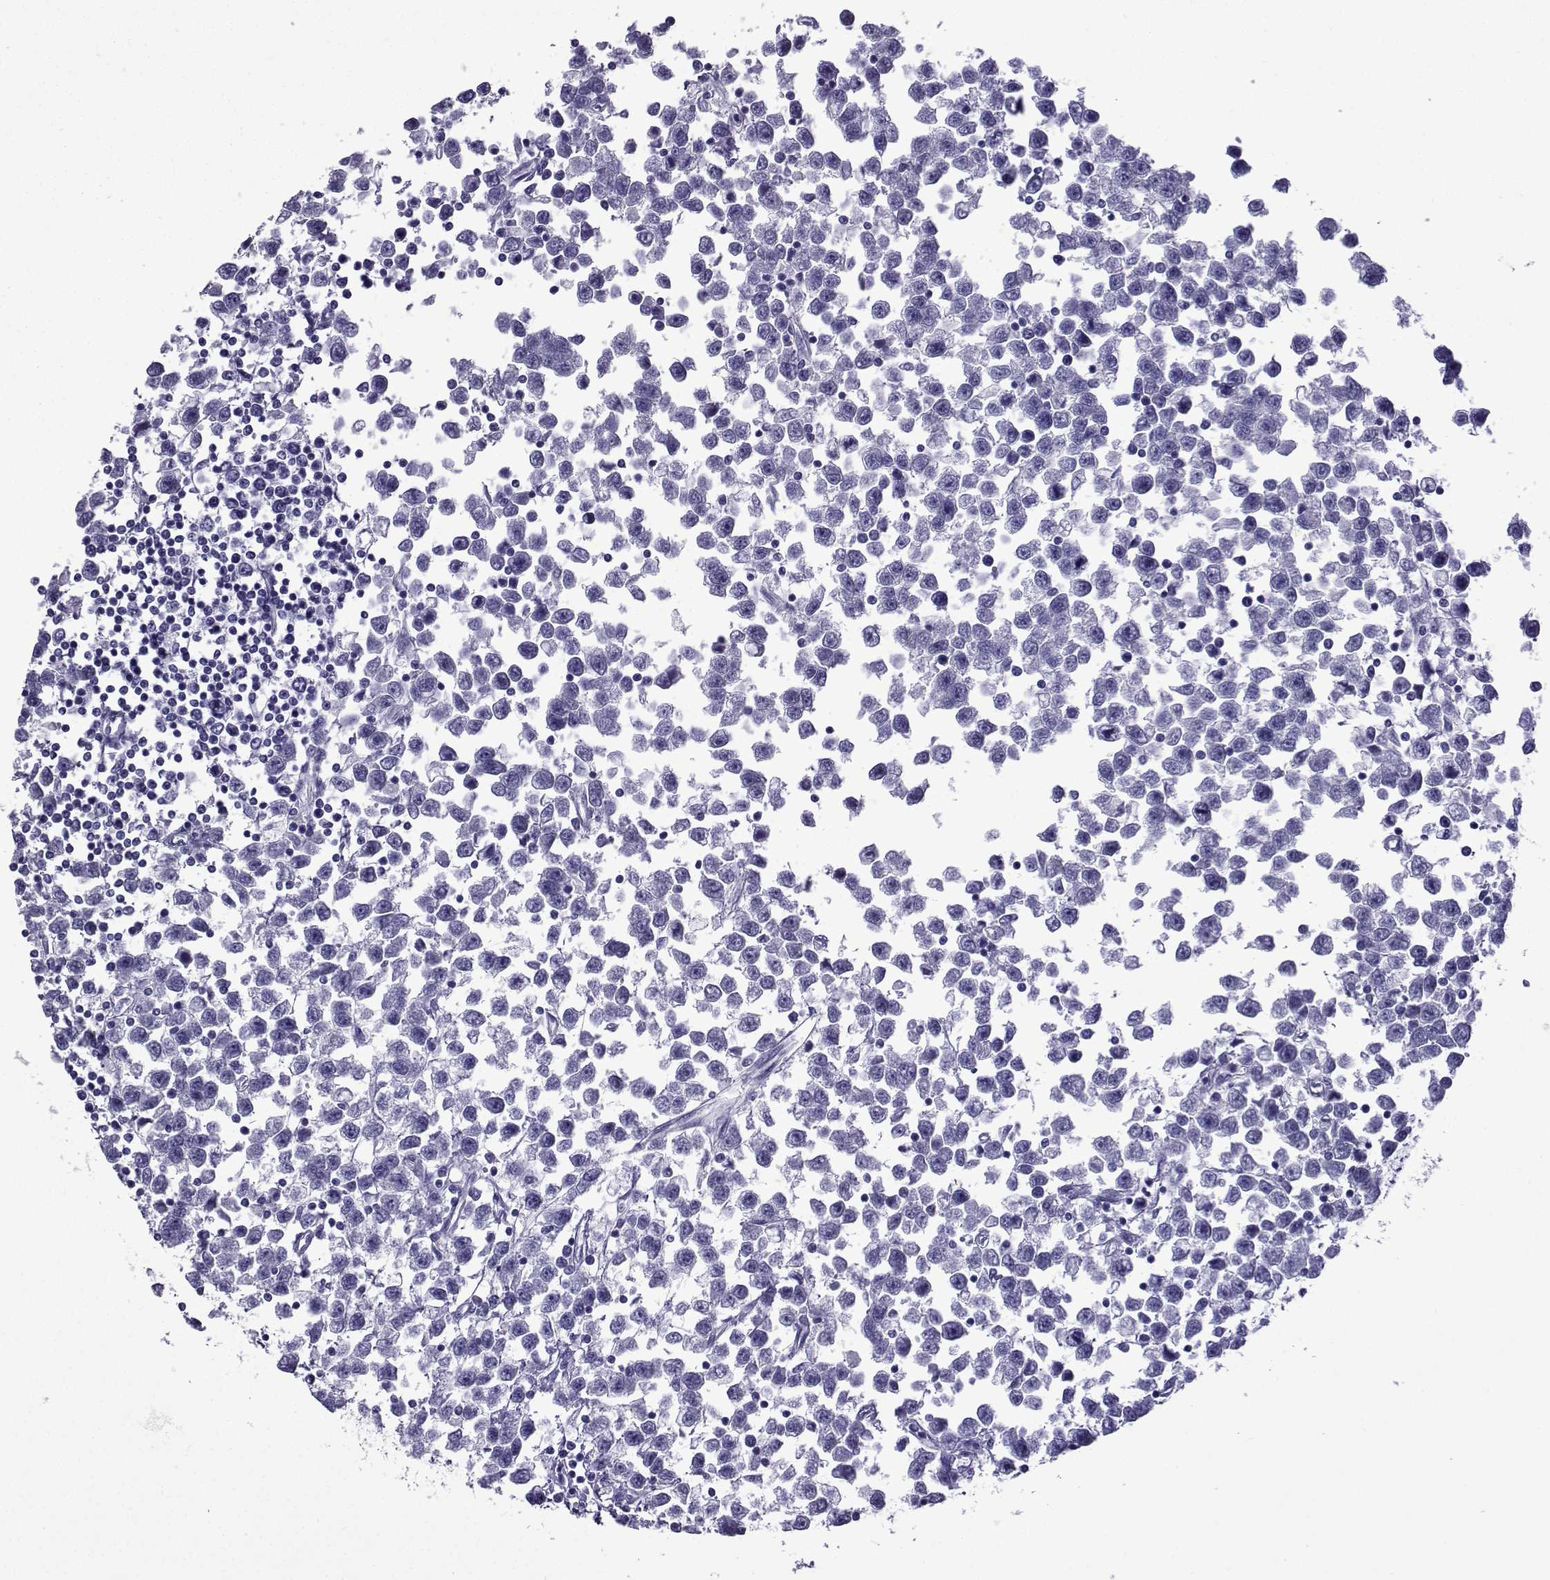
{"staining": {"intensity": "negative", "quantity": "none", "location": "none"}, "tissue": "testis cancer", "cell_type": "Tumor cells", "image_type": "cancer", "snomed": [{"axis": "morphology", "description": "Seminoma, NOS"}, {"axis": "topography", "description": "Testis"}], "caption": "Tumor cells show no significant protein staining in seminoma (testis).", "gene": "KCNF1", "patient": {"sex": "male", "age": 34}}